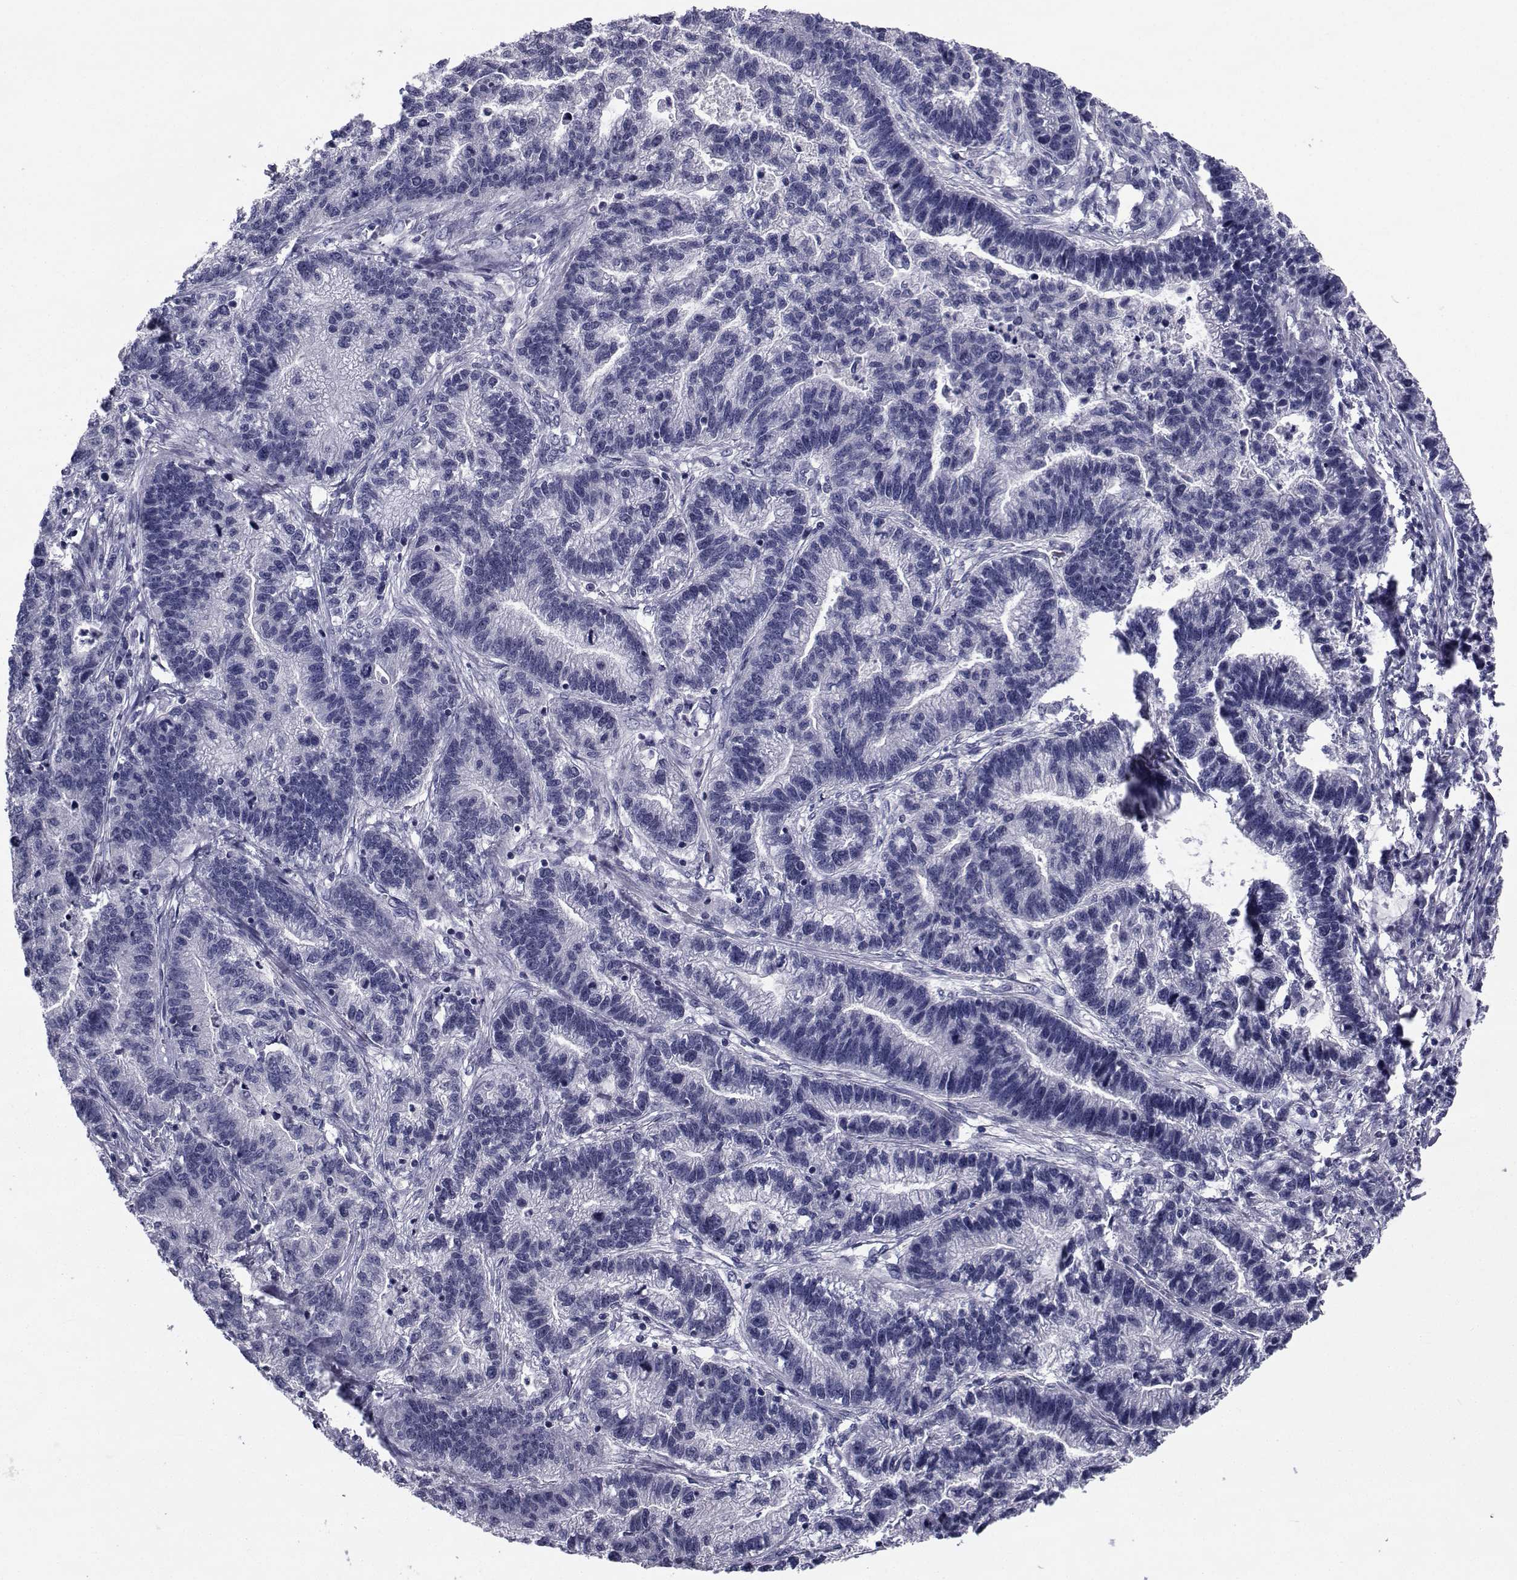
{"staining": {"intensity": "negative", "quantity": "none", "location": "none"}, "tissue": "stomach cancer", "cell_type": "Tumor cells", "image_type": "cancer", "snomed": [{"axis": "morphology", "description": "Adenocarcinoma, NOS"}, {"axis": "topography", "description": "Stomach"}], "caption": "This is an immunohistochemistry (IHC) image of human stomach cancer (adenocarcinoma). There is no expression in tumor cells.", "gene": "CHRNA1", "patient": {"sex": "male", "age": 83}}